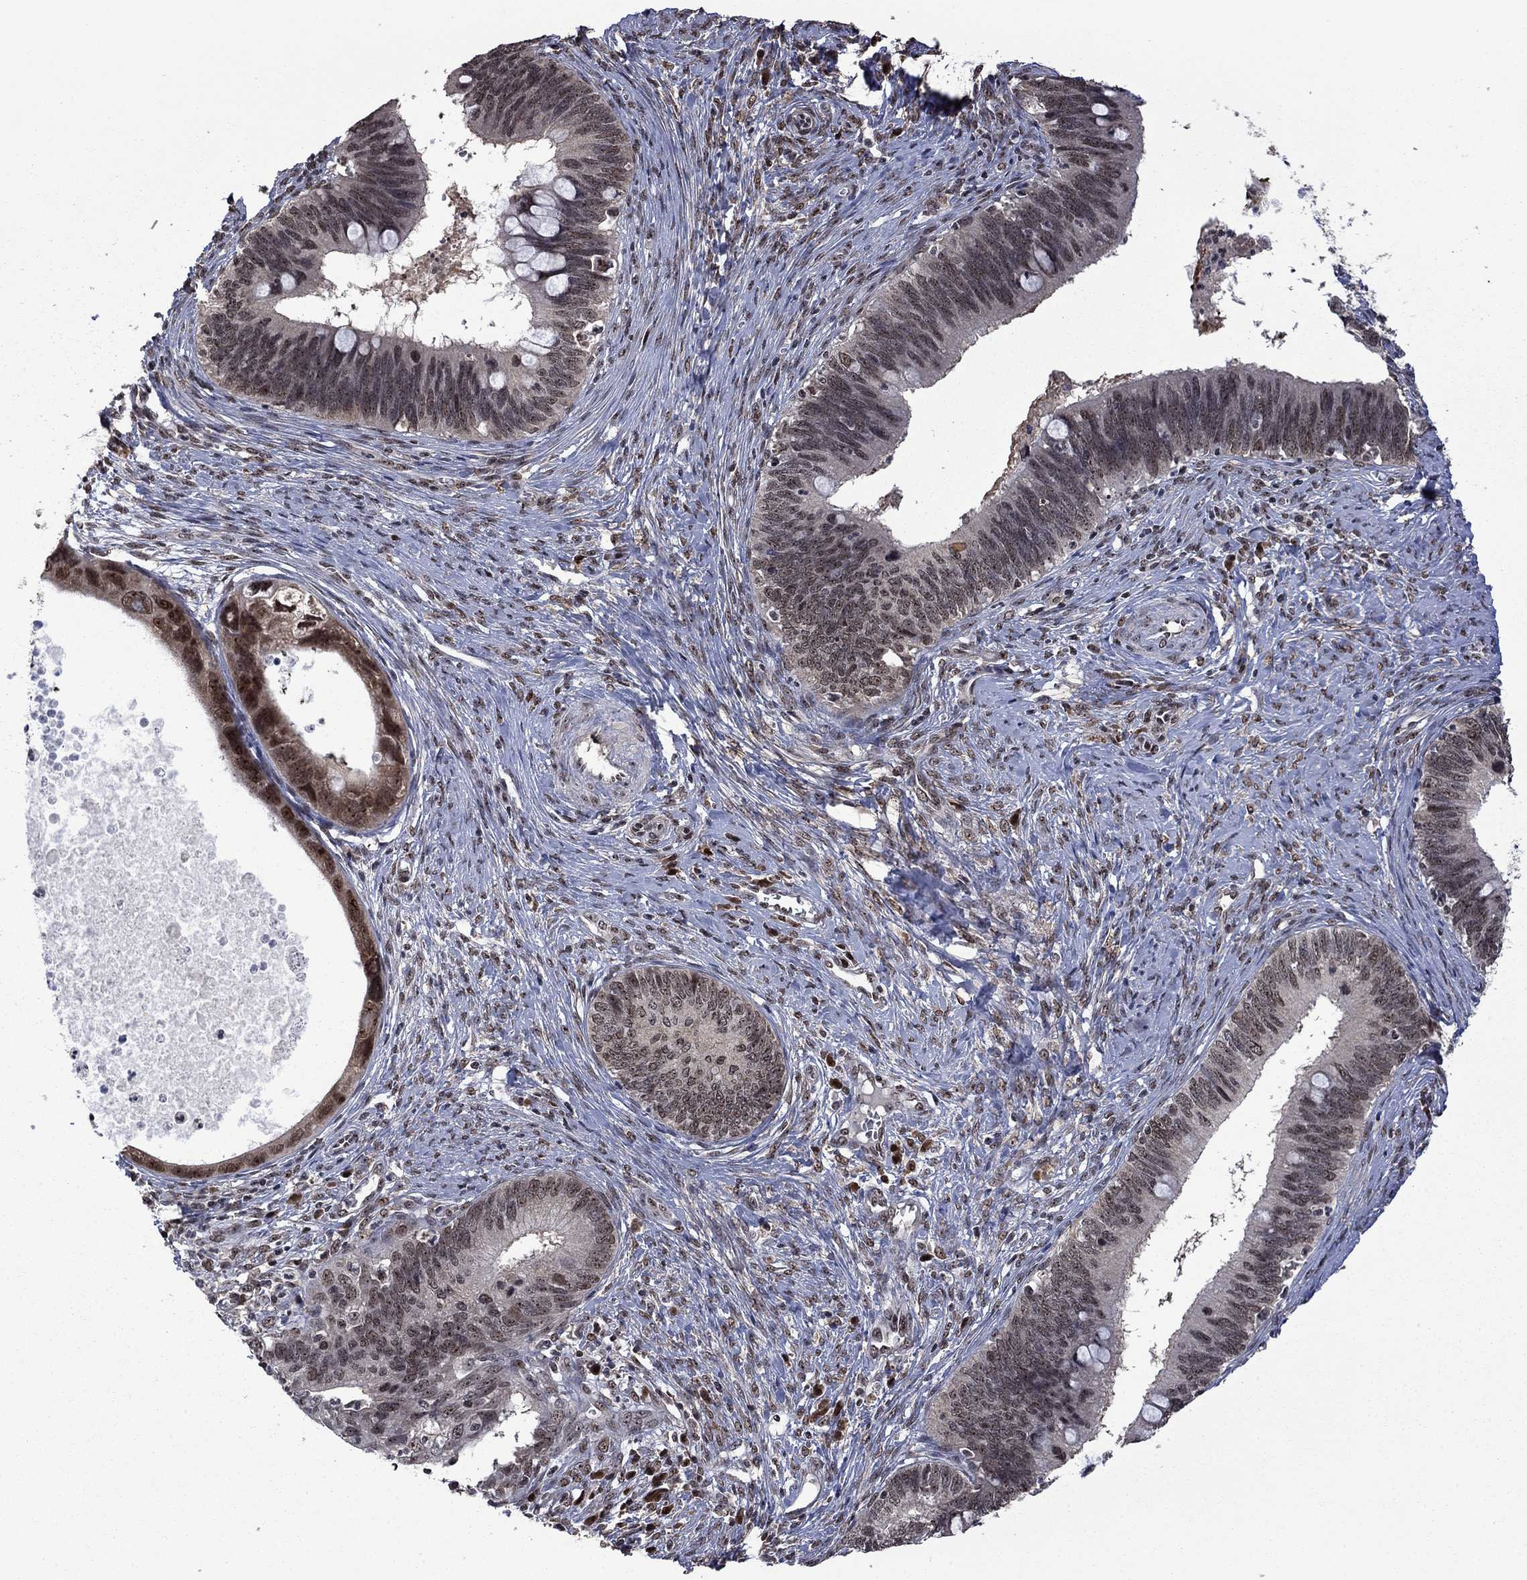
{"staining": {"intensity": "negative", "quantity": "none", "location": "none"}, "tissue": "cervical cancer", "cell_type": "Tumor cells", "image_type": "cancer", "snomed": [{"axis": "morphology", "description": "Adenocarcinoma, NOS"}, {"axis": "topography", "description": "Cervix"}], "caption": "This is an immunohistochemistry (IHC) micrograph of human cervical cancer. There is no staining in tumor cells.", "gene": "FBL", "patient": {"sex": "female", "age": 42}}